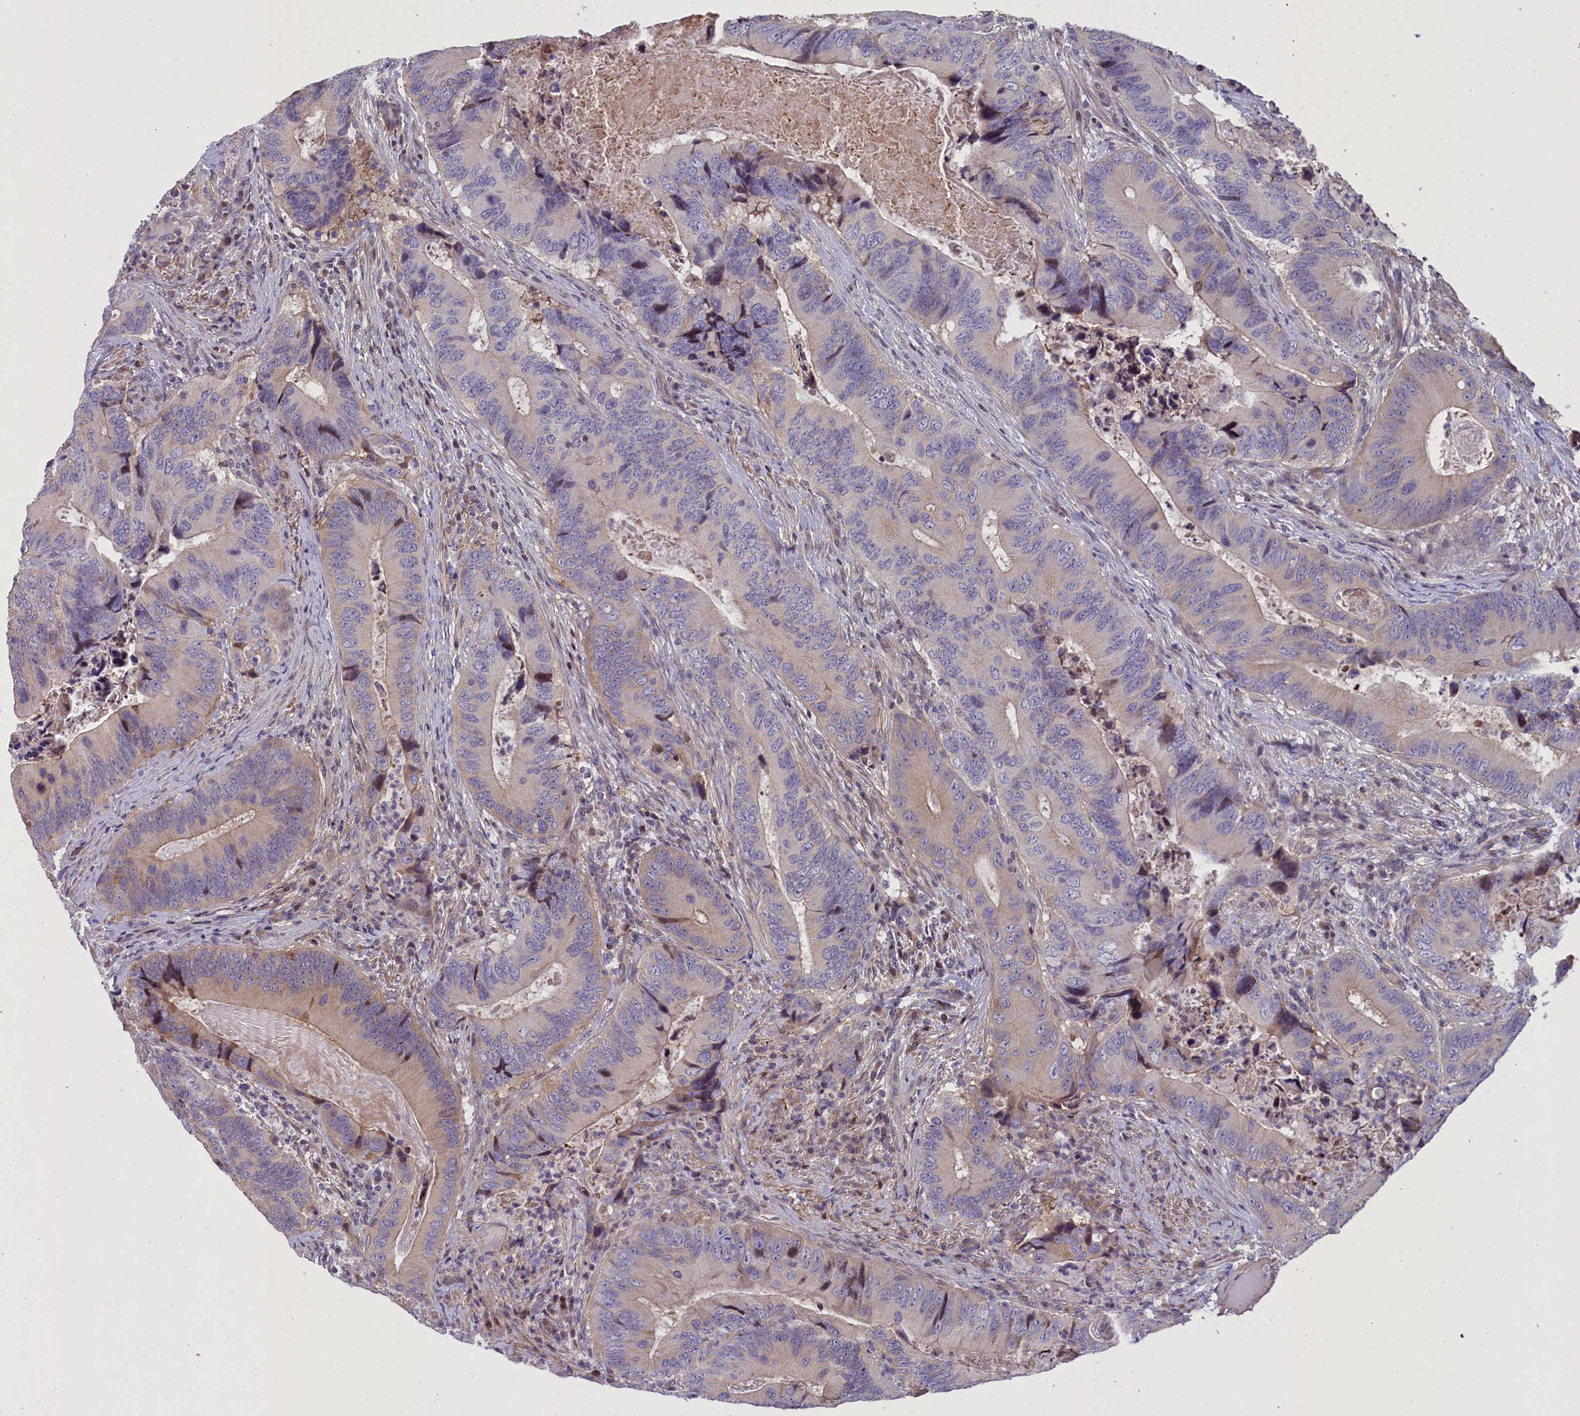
{"staining": {"intensity": "negative", "quantity": "none", "location": "none"}, "tissue": "colorectal cancer", "cell_type": "Tumor cells", "image_type": "cancer", "snomed": [{"axis": "morphology", "description": "Adenocarcinoma, NOS"}, {"axis": "topography", "description": "Colon"}], "caption": "Tumor cells show no significant protein positivity in adenocarcinoma (colorectal).", "gene": "MAN2C1", "patient": {"sex": "male", "age": 84}}